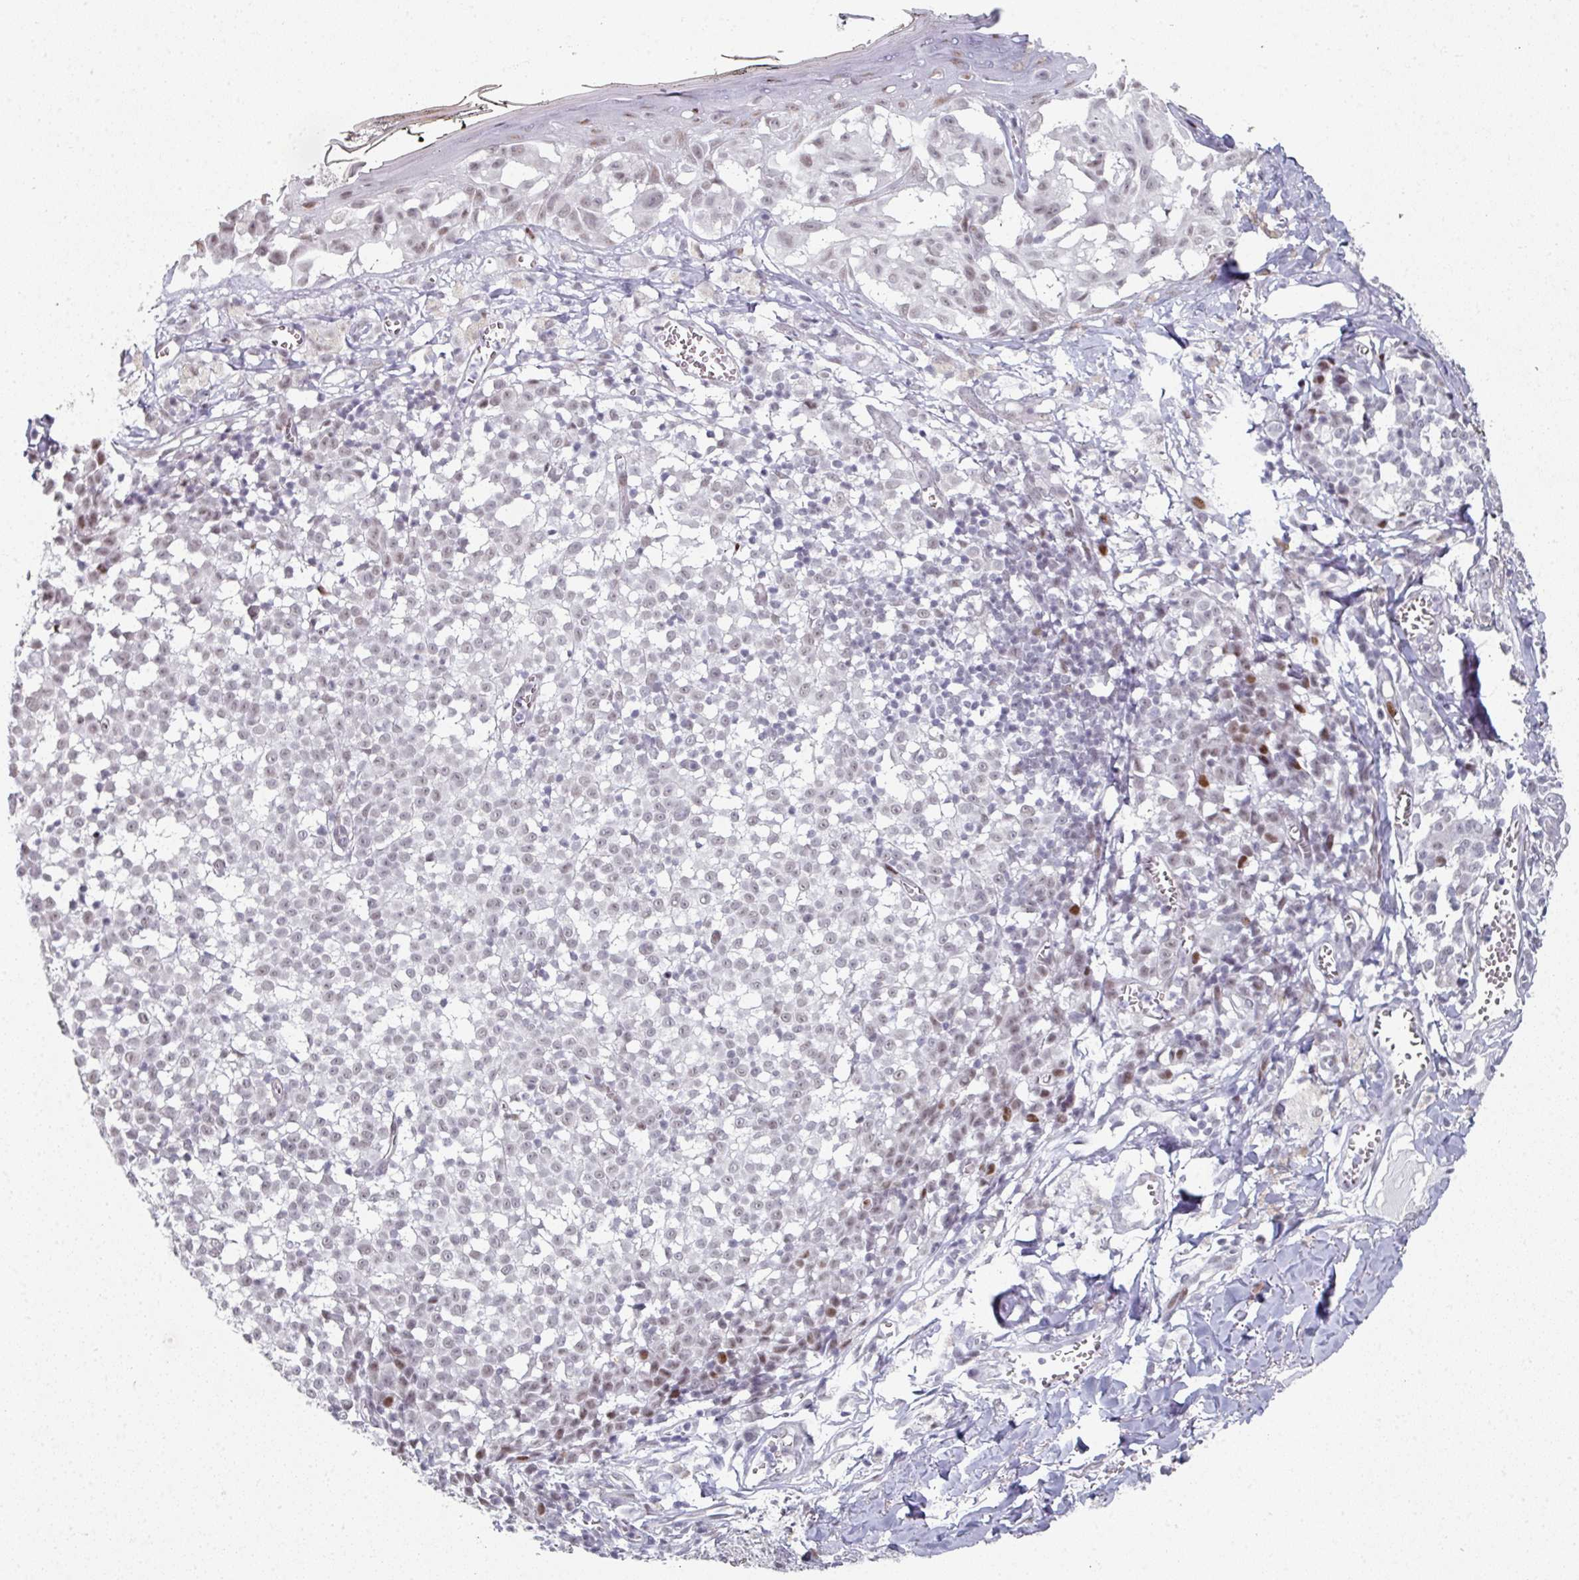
{"staining": {"intensity": "weak", "quantity": "25%-75%", "location": "nuclear"}, "tissue": "melanoma", "cell_type": "Tumor cells", "image_type": "cancer", "snomed": [{"axis": "morphology", "description": "Malignant melanoma, NOS"}, {"axis": "topography", "description": "Skin"}], "caption": "Human melanoma stained with a protein marker exhibits weak staining in tumor cells.", "gene": "SF3B5", "patient": {"sex": "female", "age": 43}}